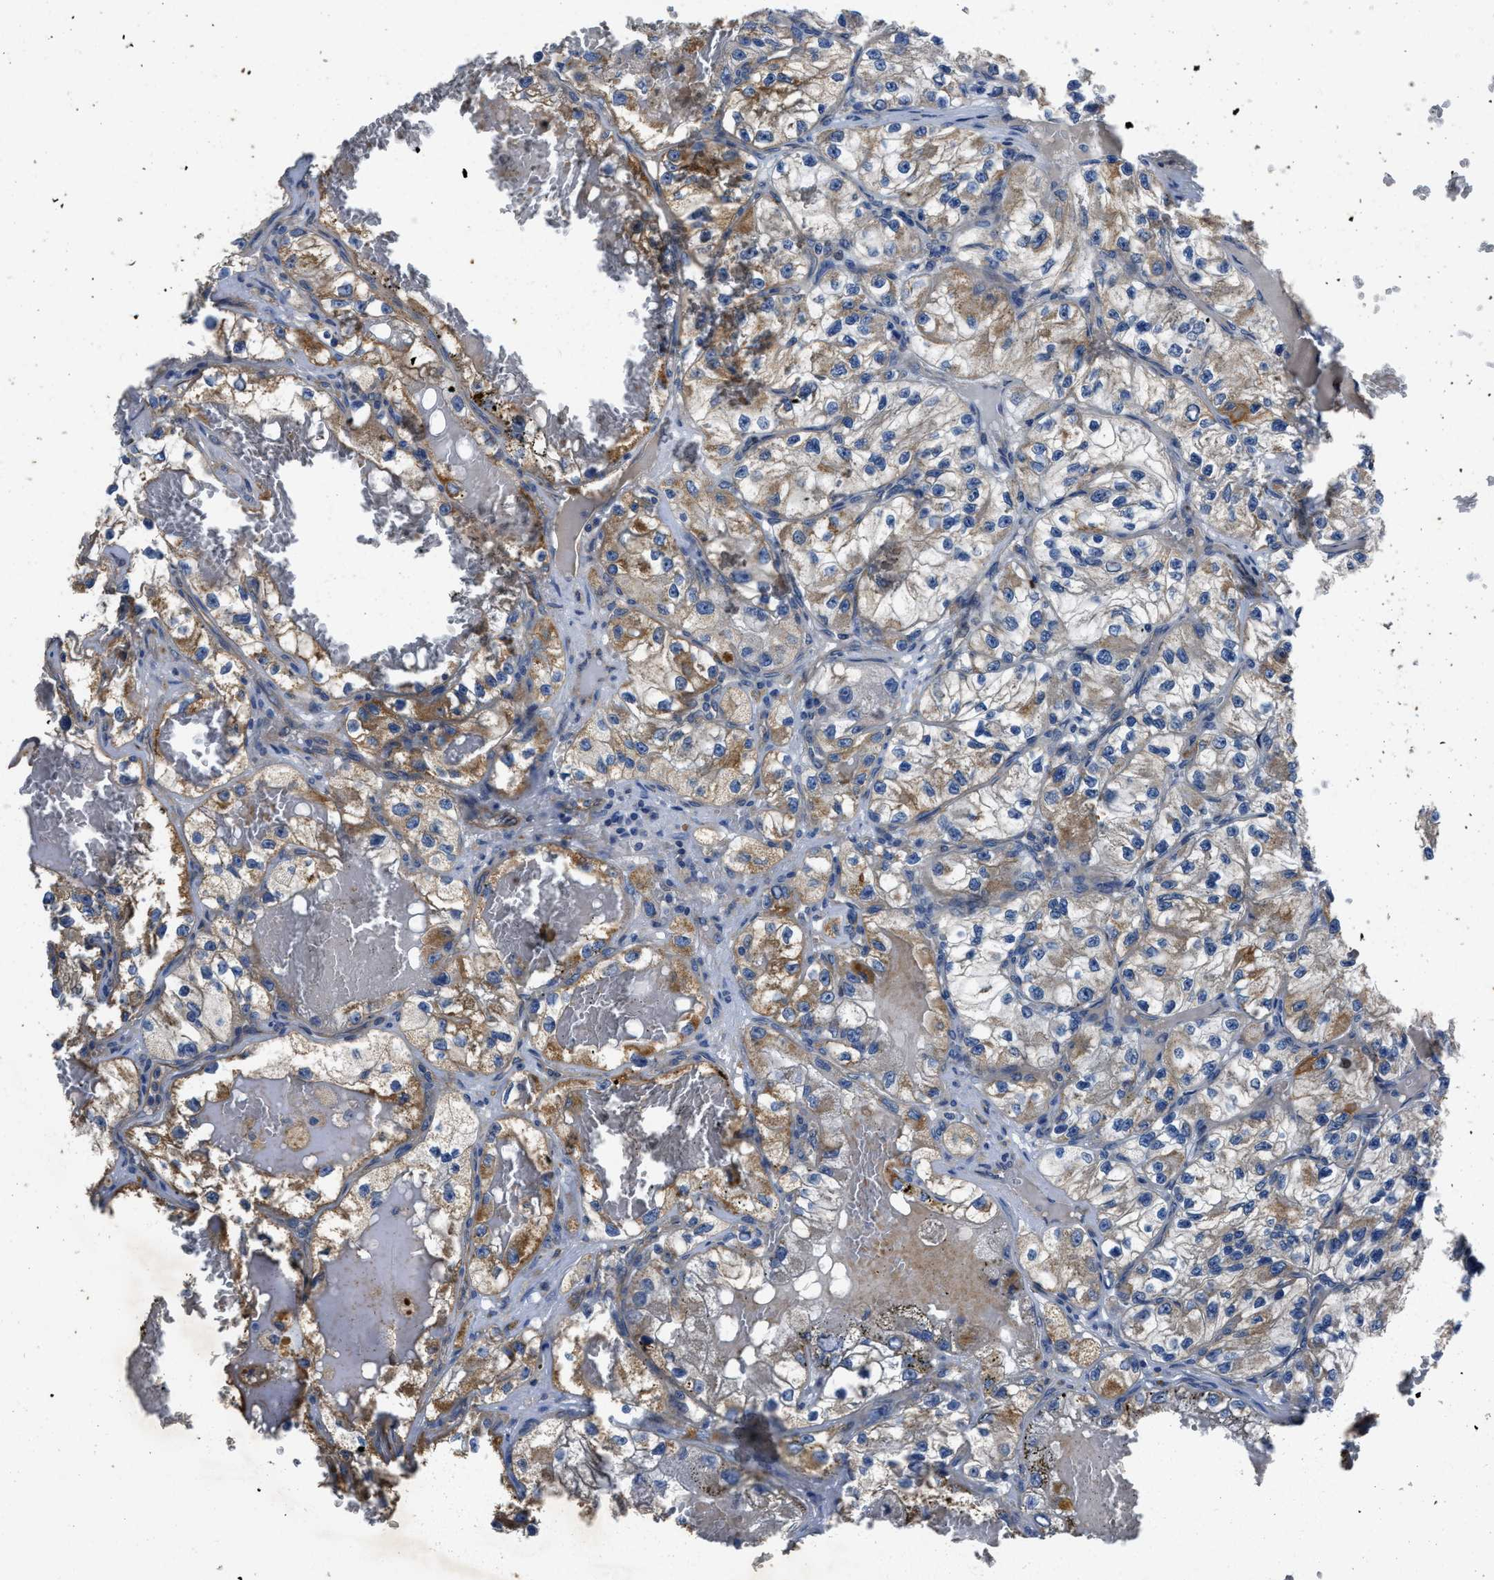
{"staining": {"intensity": "moderate", "quantity": "25%-75%", "location": "cytoplasmic/membranous"}, "tissue": "renal cancer", "cell_type": "Tumor cells", "image_type": "cancer", "snomed": [{"axis": "morphology", "description": "Adenocarcinoma, NOS"}, {"axis": "topography", "description": "Kidney"}], "caption": "Immunohistochemistry (DAB) staining of human renal cancer (adenocarcinoma) exhibits moderate cytoplasmic/membranous protein positivity in approximately 25%-75% of tumor cells. (DAB IHC with brightfield microscopy, high magnification).", "gene": "ERC1", "patient": {"sex": "female", "age": 57}}